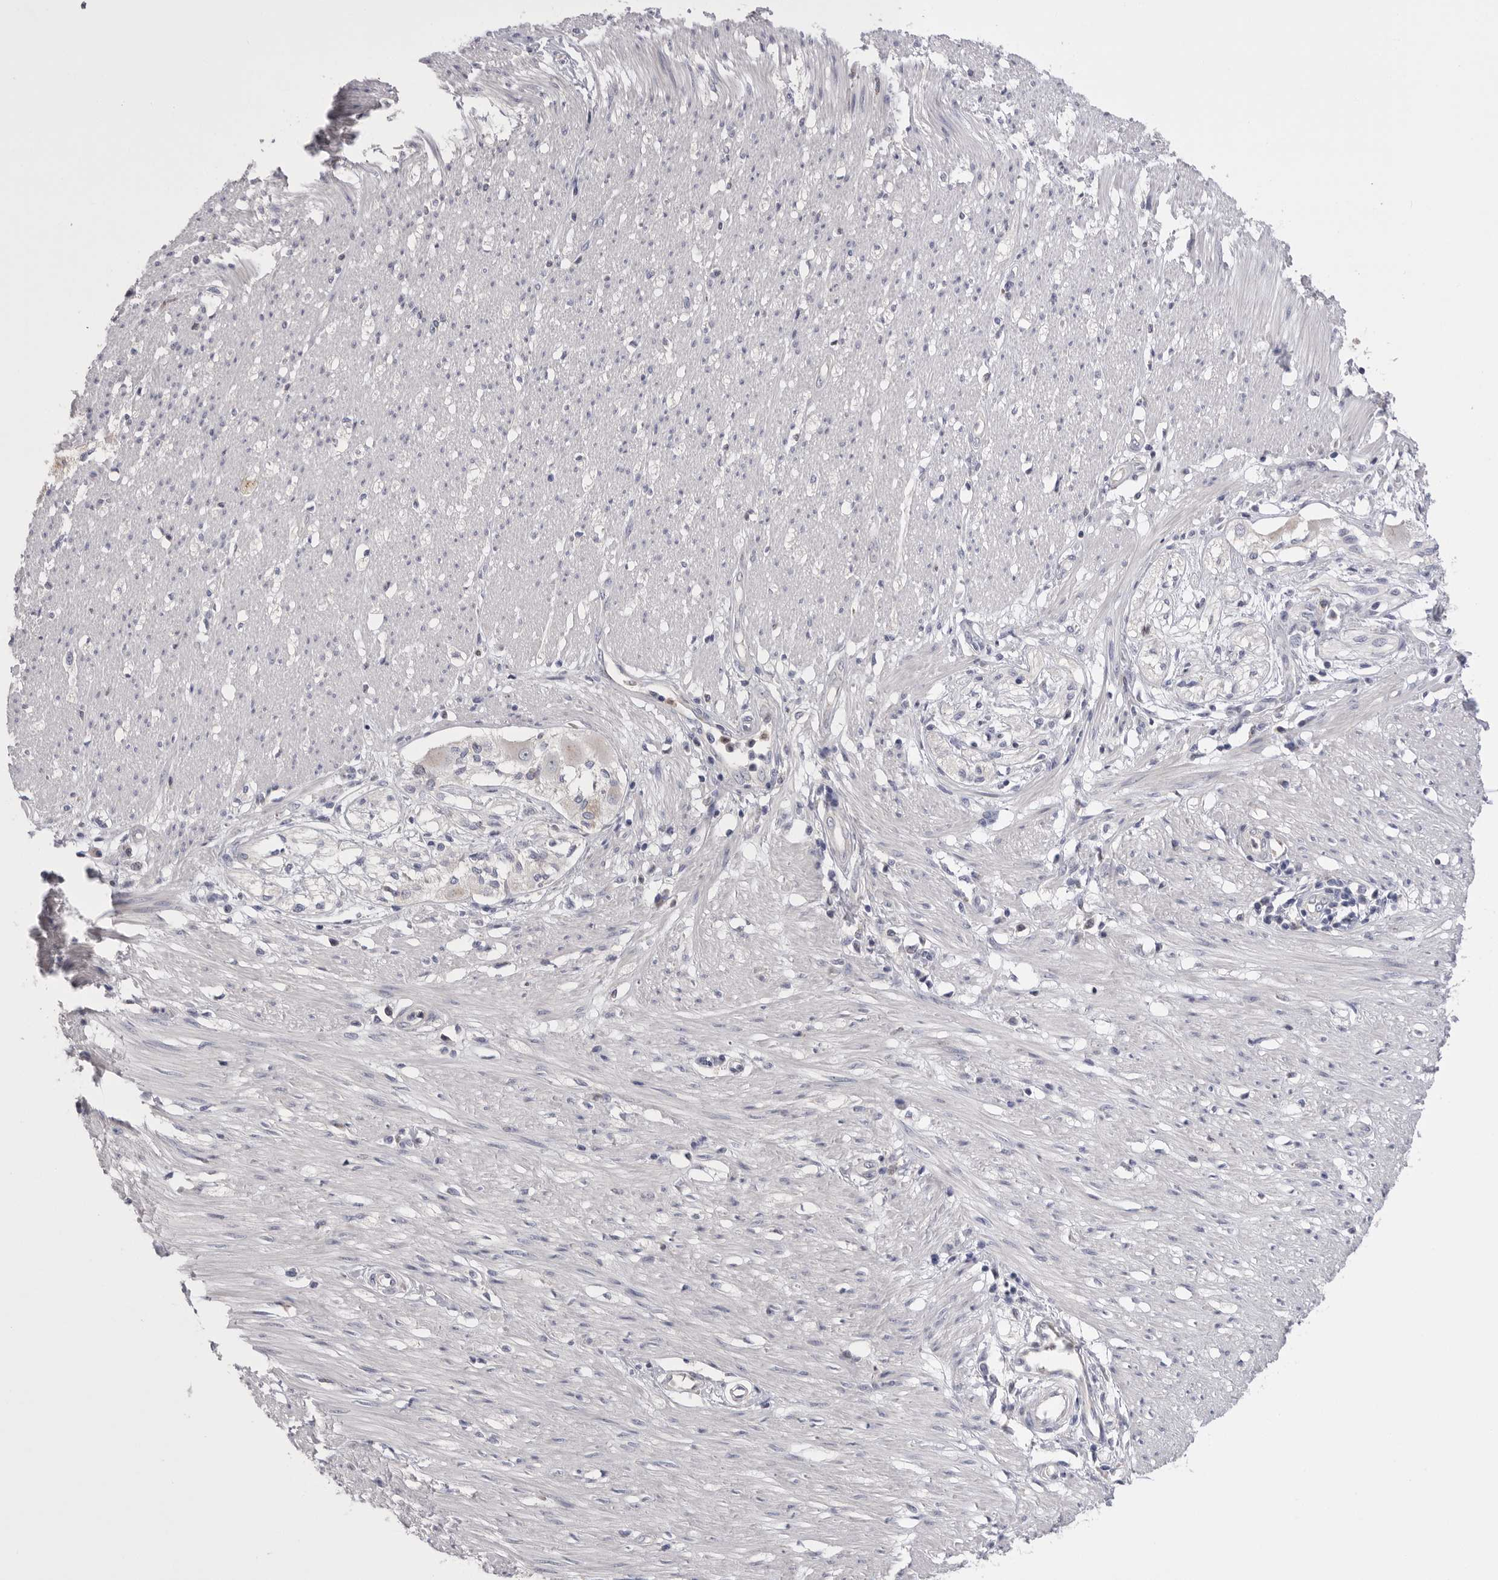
{"staining": {"intensity": "weak", "quantity": "25%-75%", "location": "cytoplasmic/membranous"}, "tissue": "smooth muscle", "cell_type": "Smooth muscle cells", "image_type": "normal", "snomed": [{"axis": "morphology", "description": "Normal tissue, NOS"}, {"axis": "morphology", "description": "Adenocarcinoma, NOS"}, {"axis": "topography", "description": "Colon"}, {"axis": "topography", "description": "Peripheral nerve tissue"}], "caption": "Immunohistochemical staining of unremarkable smooth muscle exhibits 25%-75% levels of weak cytoplasmic/membranous protein positivity in approximately 25%-75% of smooth muscle cells. (DAB = brown stain, brightfield microscopy at high magnification).", "gene": "CCDC126", "patient": {"sex": "male", "age": 14}}